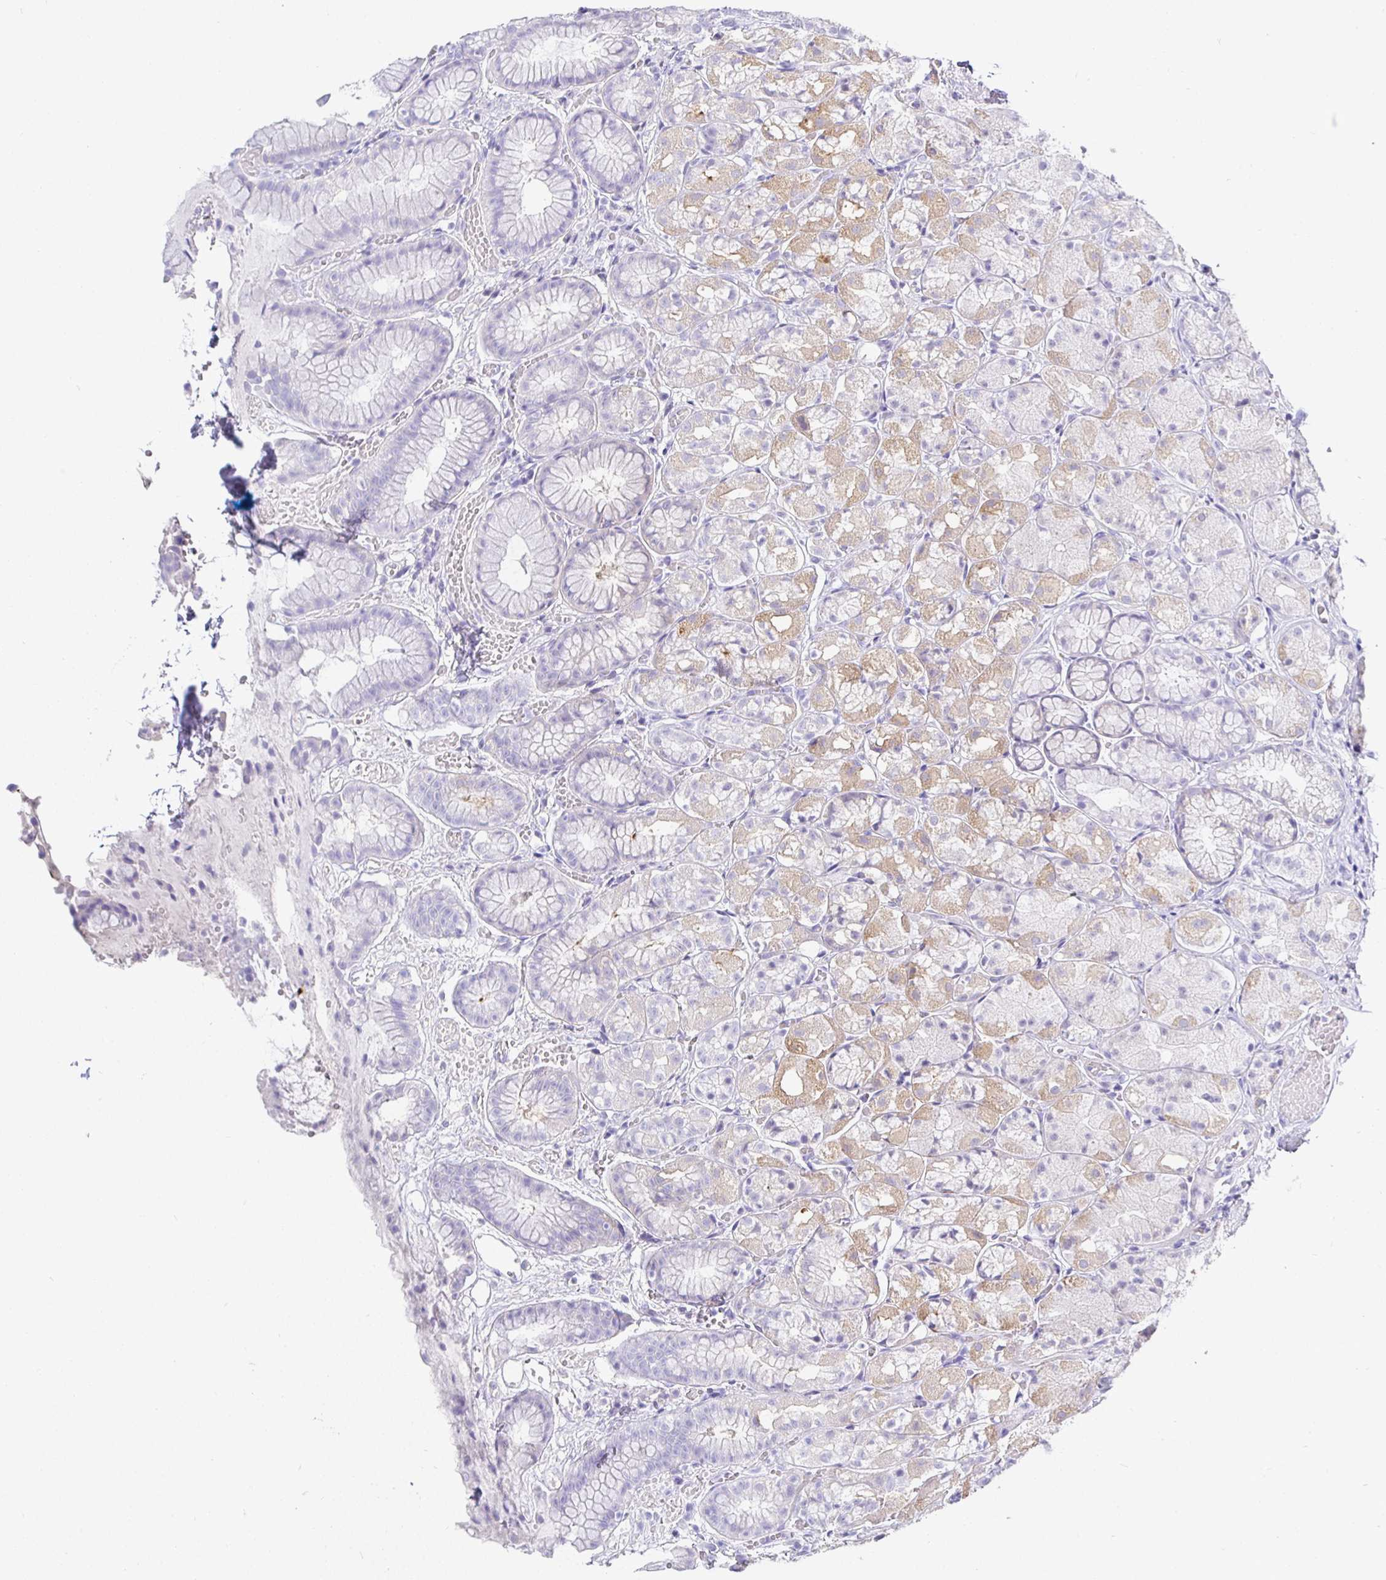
{"staining": {"intensity": "moderate", "quantity": "25%-75%", "location": "cytoplasmic/membranous"}, "tissue": "stomach", "cell_type": "Glandular cells", "image_type": "normal", "snomed": [{"axis": "morphology", "description": "Normal tissue, NOS"}, {"axis": "topography", "description": "Stomach"}], "caption": "About 25%-75% of glandular cells in unremarkable human stomach demonstrate moderate cytoplasmic/membranous protein positivity as visualized by brown immunohistochemical staining.", "gene": "TMEM241", "patient": {"sex": "male", "age": 70}}